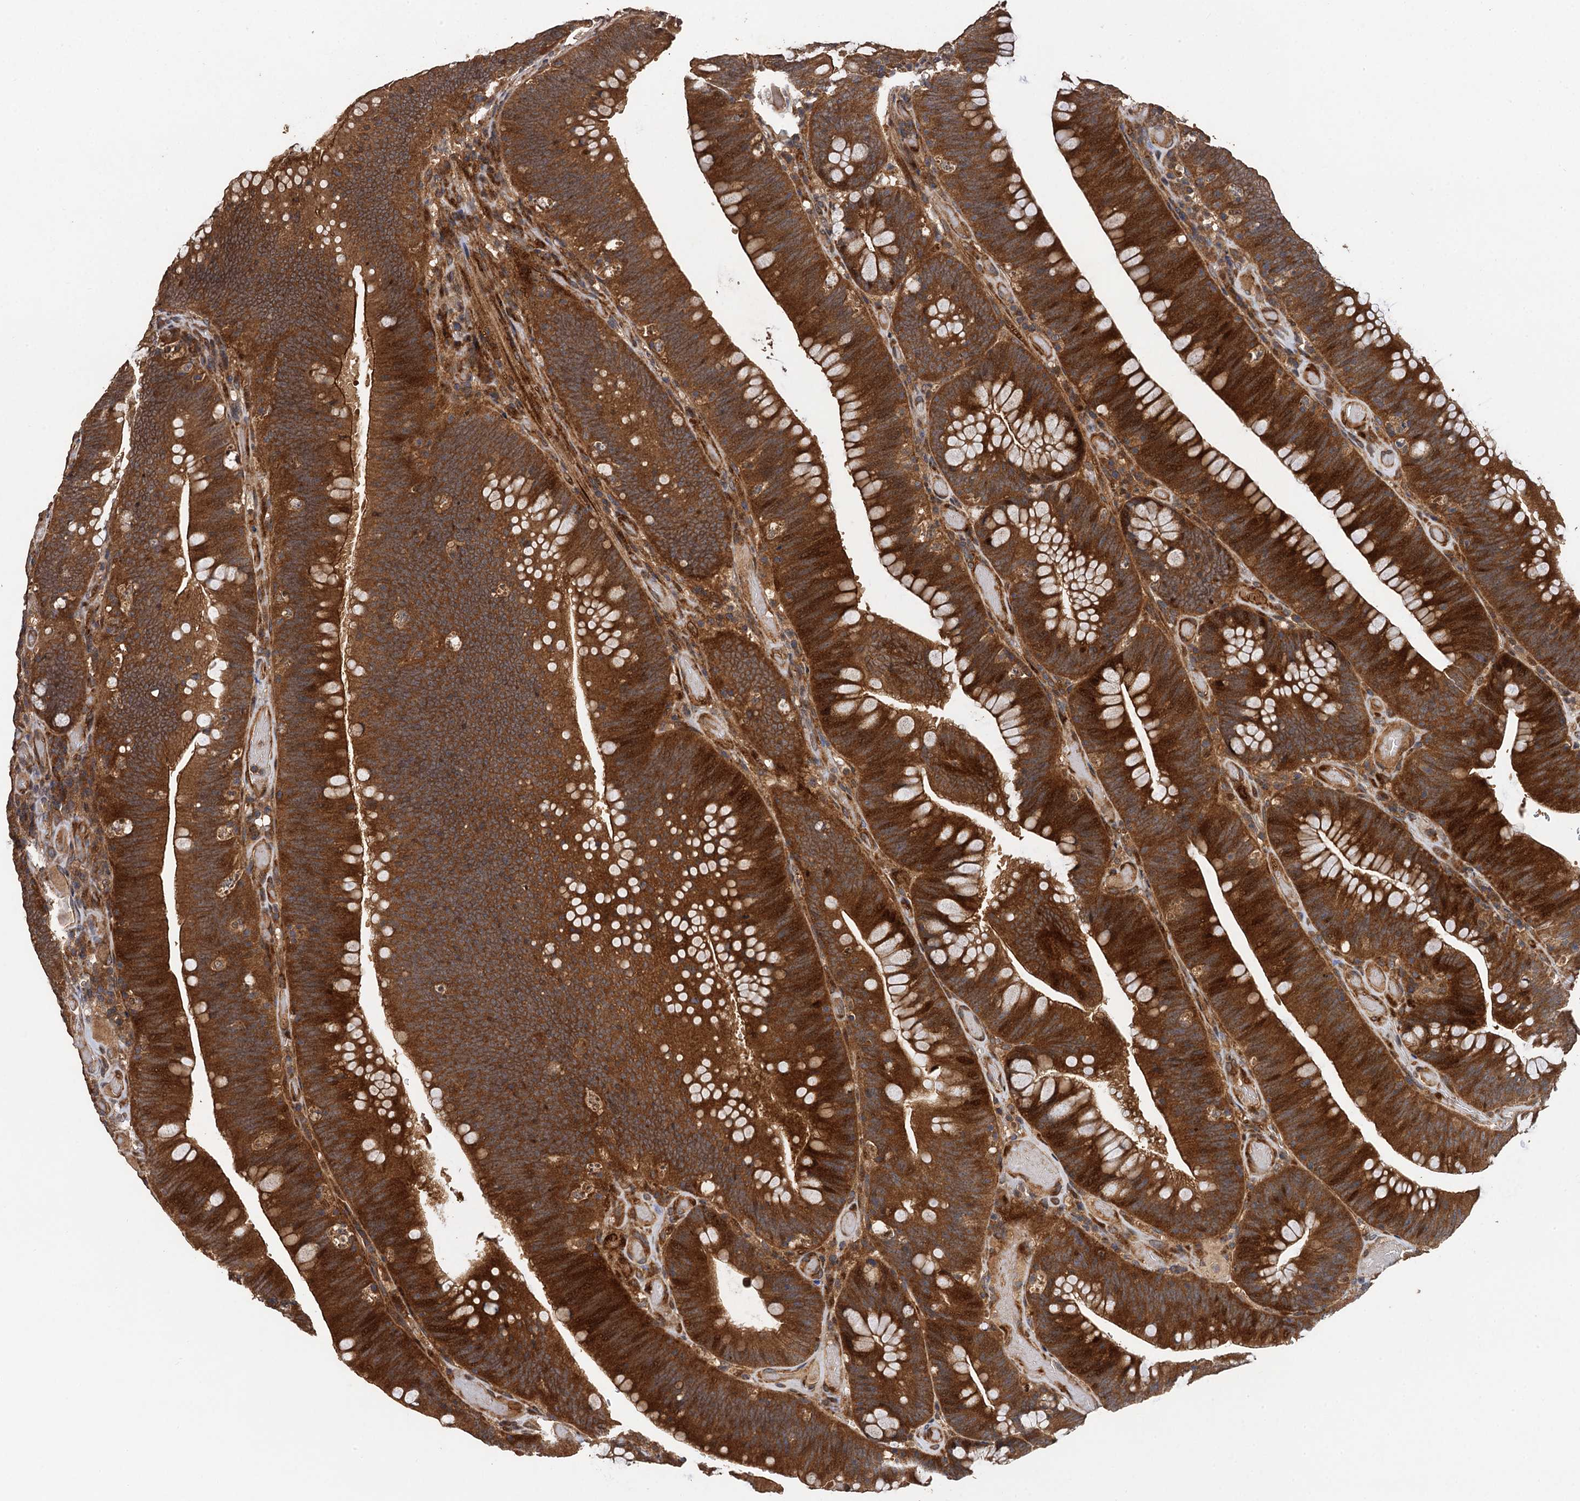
{"staining": {"intensity": "strong", "quantity": ">75%", "location": "cytoplasmic/membranous,nuclear"}, "tissue": "colorectal cancer", "cell_type": "Tumor cells", "image_type": "cancer", "snomed": [{"axis": "morphology", "description": "Normal tissue, NOS"}, {"axis": "topography", "description": "Colon"}], "caption": "Protein analysis of colorectal cancer tissue shows strong cytoplasmic/membranous and nuclear expression in approximately >75% of tumor cells. The protein is shown in brown color, while the nuclei are stained blue.", "gene": "TMEM39B", "patient": {"sex": "female", "age": 82}}